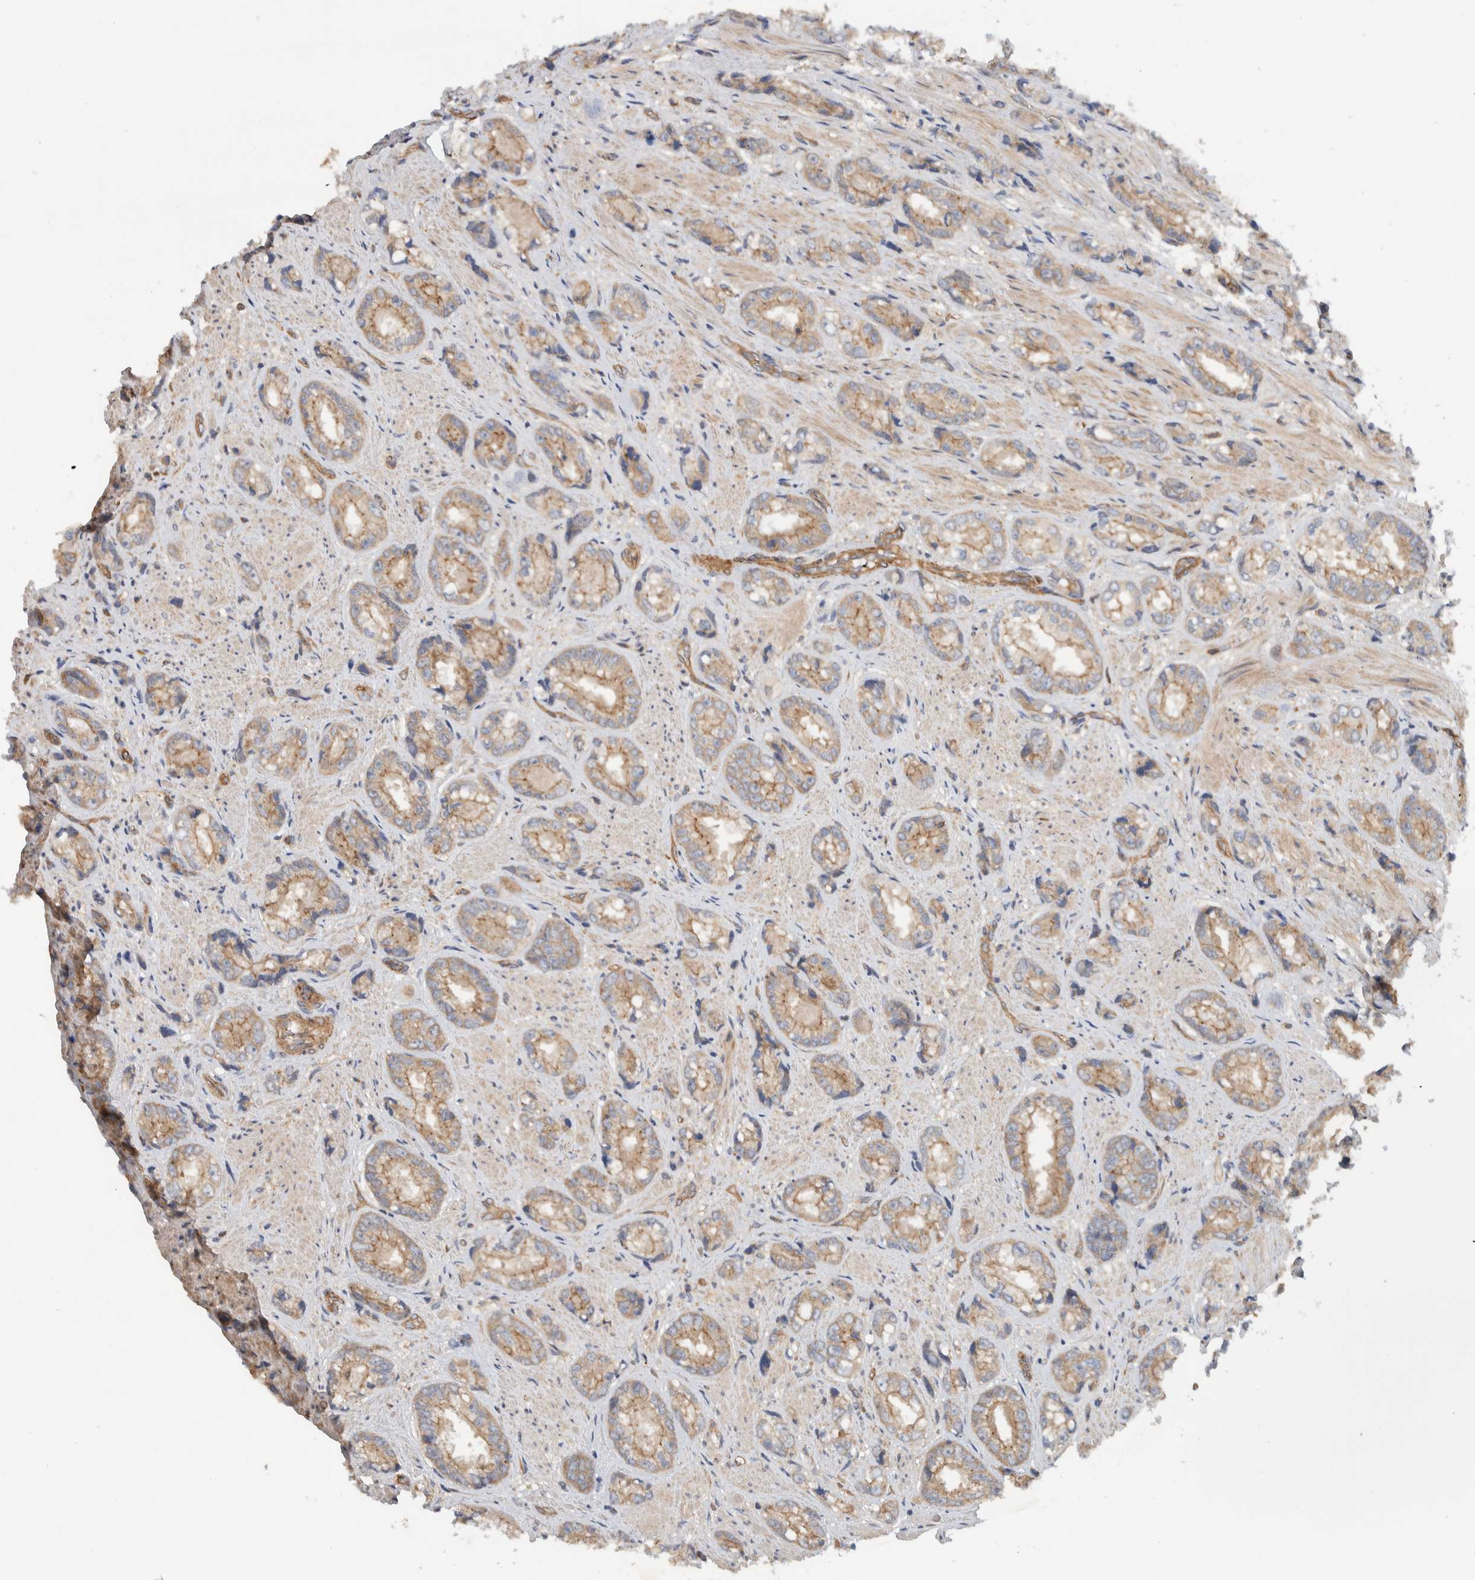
{"staining": {"intensity": "weak", "quantity": ">75%", "location": "cytoplasmic/membranous"}, "tissue": "prostate cancer", "cell_type": "Tumor cells", "image_type": "cancer", "snomed": [{"axis": "morphology", "description": "Adenocarcinoma, High grade"}, {"axis": "topography", "description": "Prostate"}], "caption": "Prostate high-grade adenocarcinoma stained for a protein (brown) shows weak cytoplasmic/membranous positive expression in about >75% of tumor cells.", "gene": "MPRIP", "patient": {"sex": "male", "age": 61}}